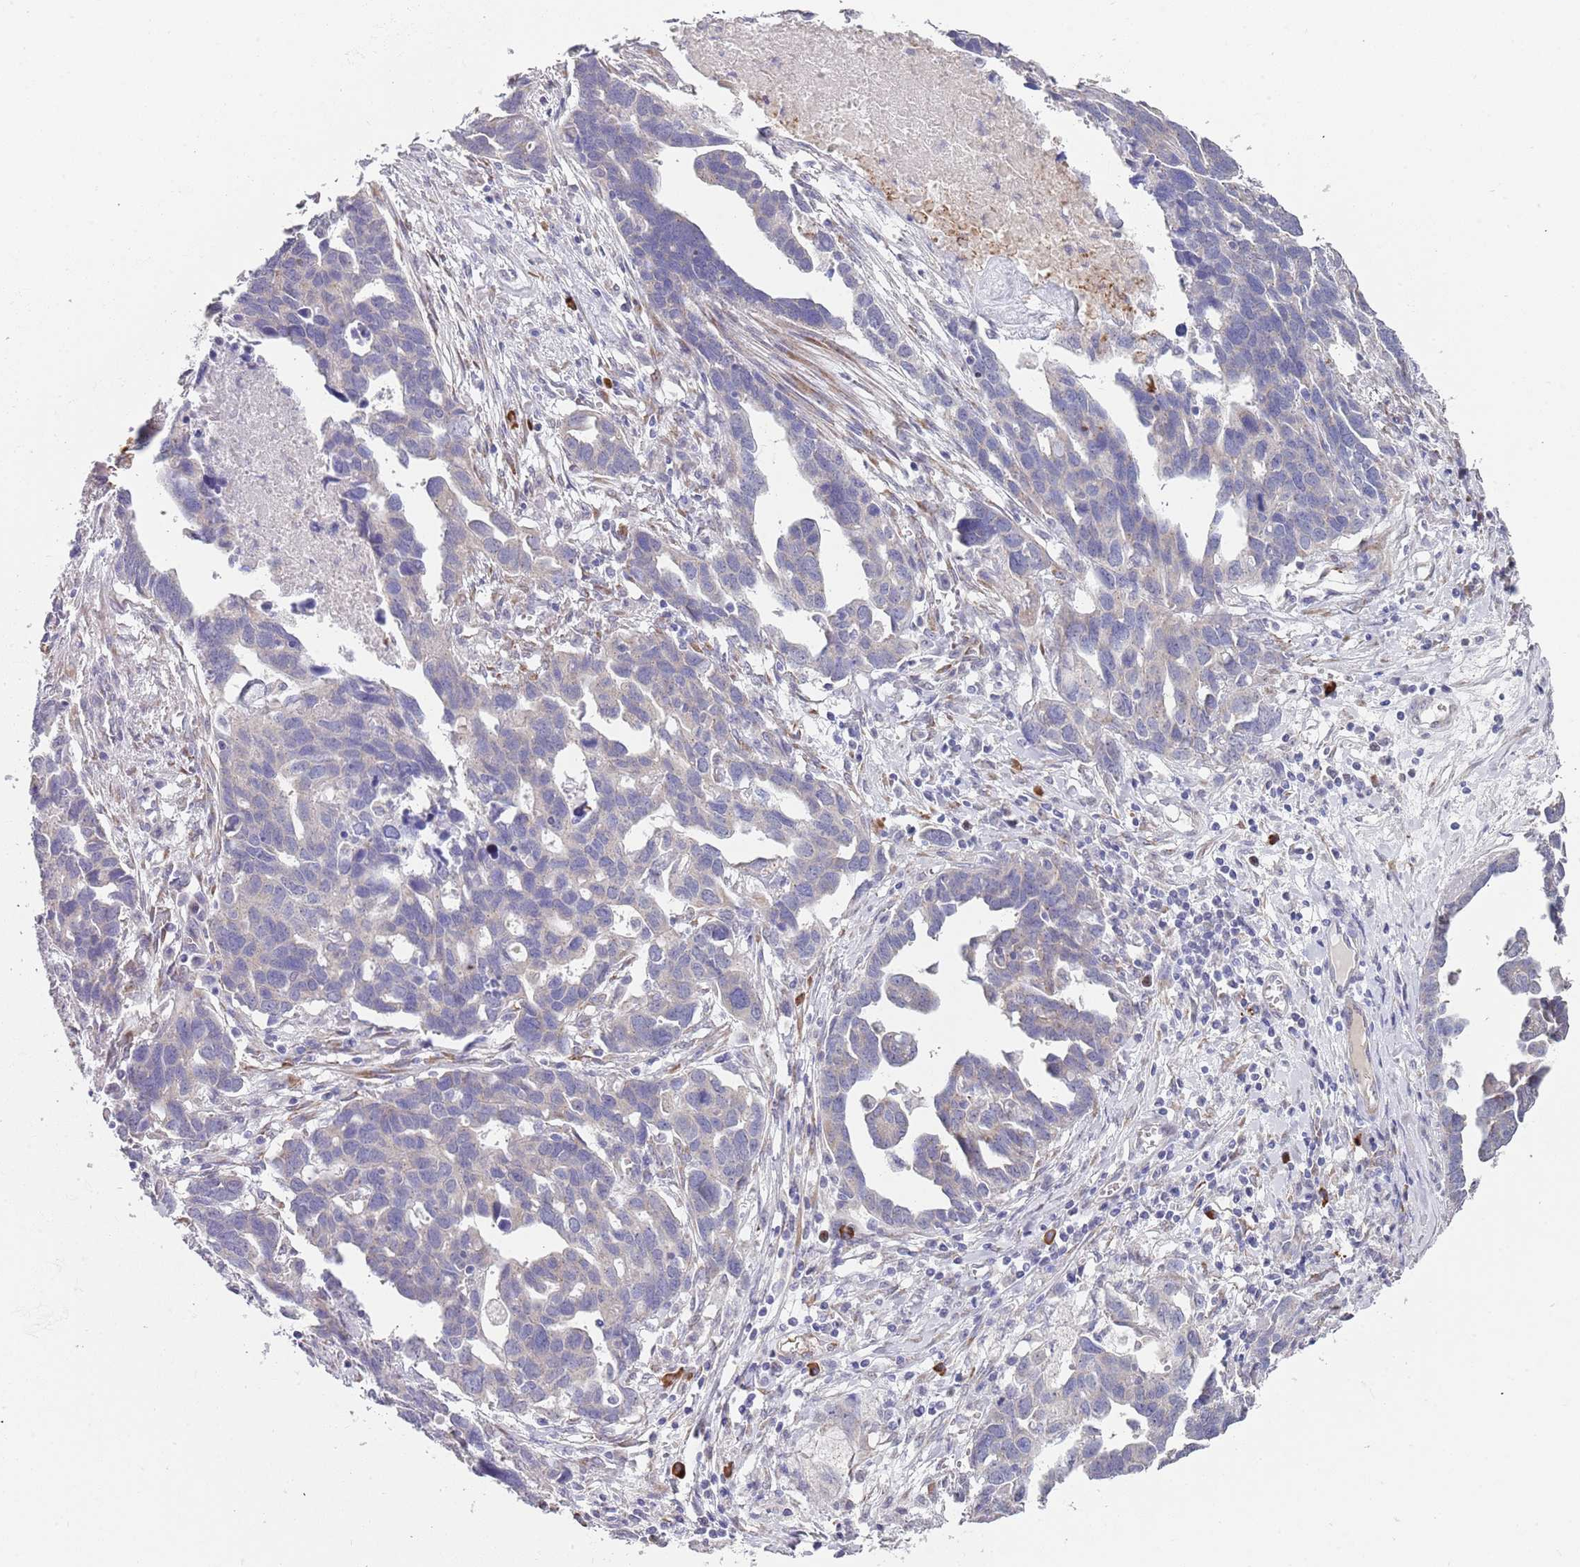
{"staining": {"intensity": "negative", "quantity": "none", "location": "none"}, "tissue": "ovarian cancer", "cell_type": "Tumor cells", "image_type": "cancer", "snomed": [{"axis": "morphology", "description": "Cystadenocarcinoma, serous, NOS"}, {"axis": "topography", "description": "Ovary"}], "caption": "A photomicrograph of serous cystadenocarcinoma (ovarian) stained for a protein demonstrates no brown staining in tumor cells.", "gene": "TNRC6C", "patient": {"sex": "female", "age": 54}}